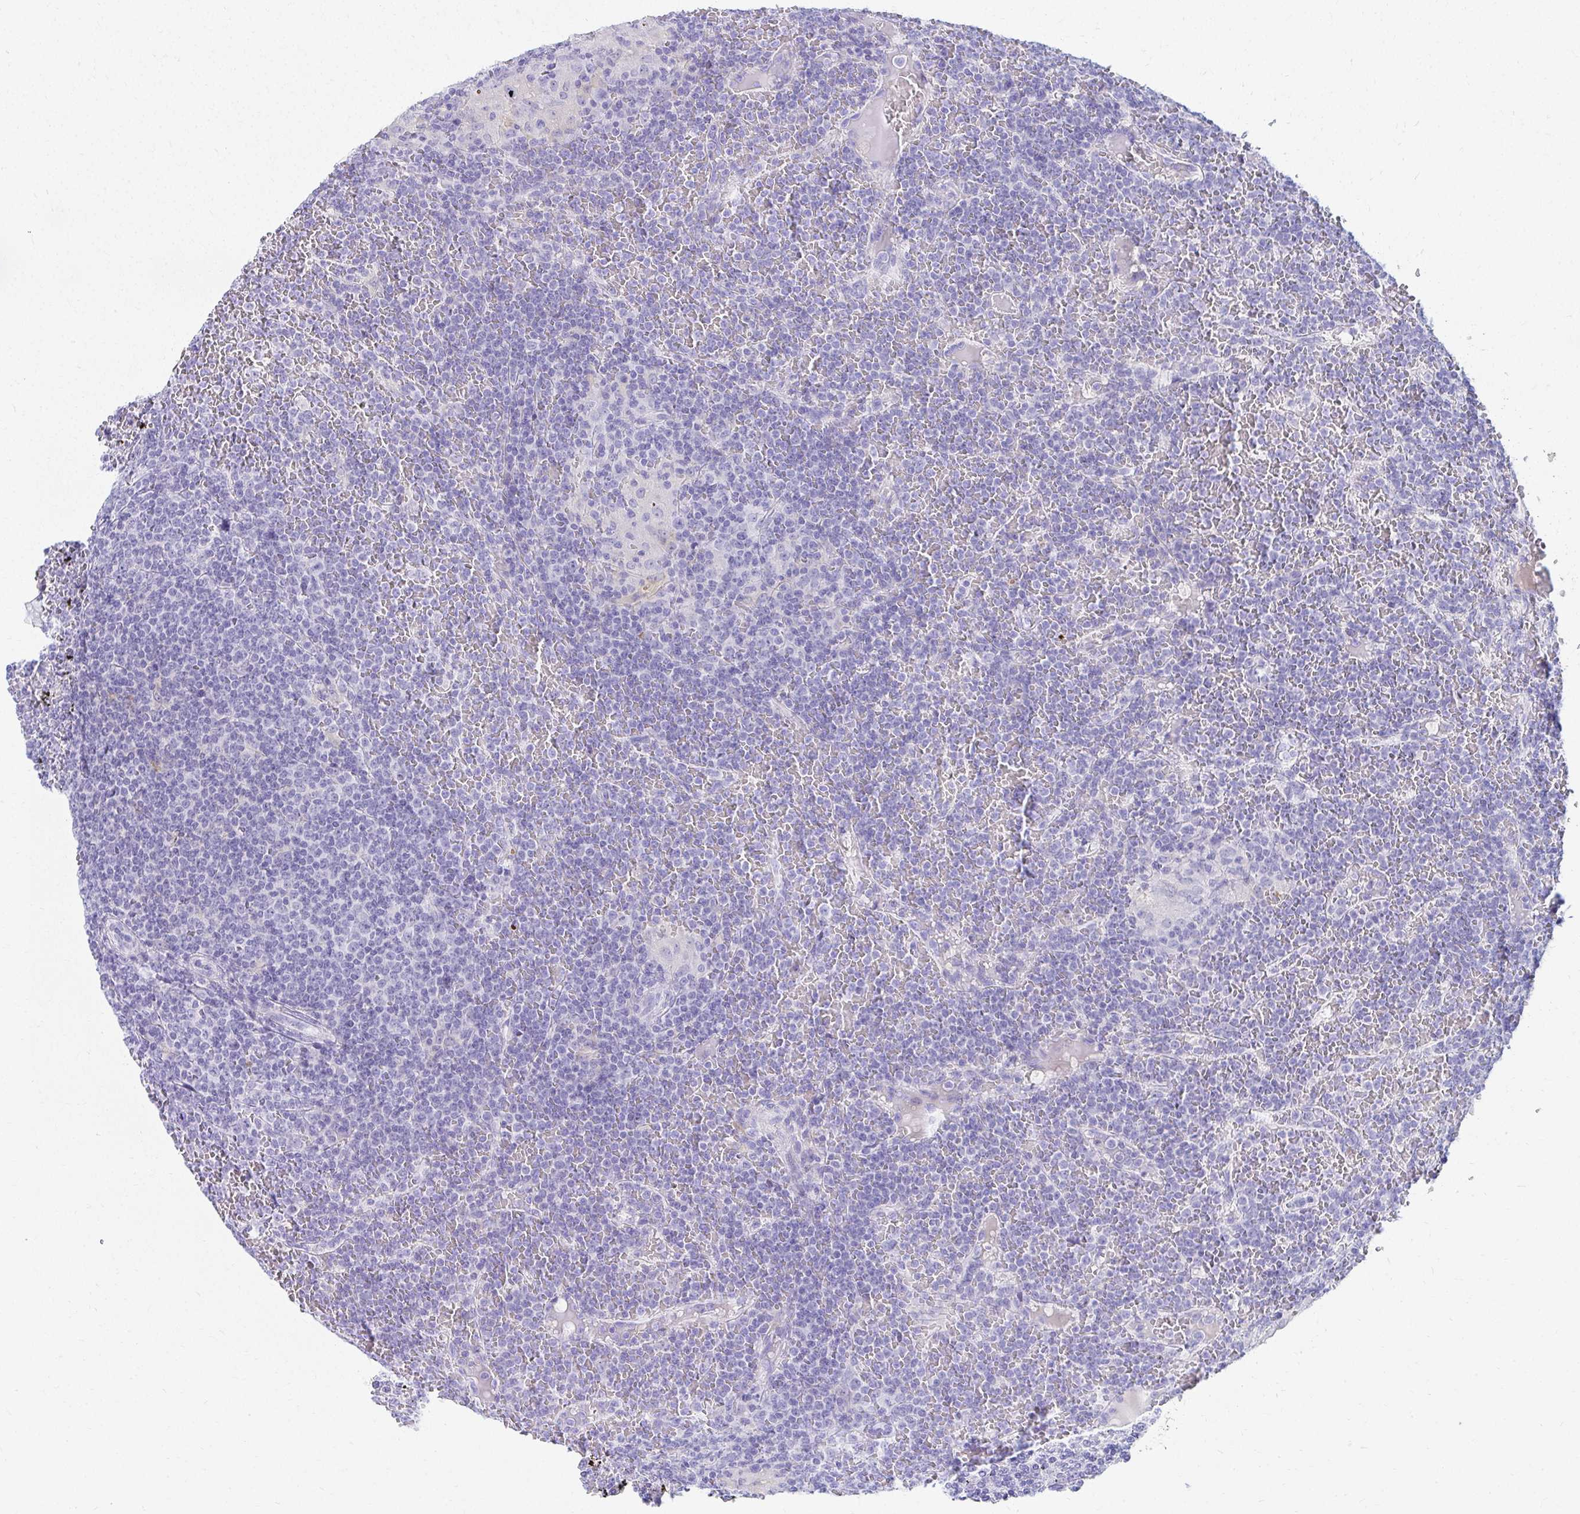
{"staining": {"intensity": "negative", "quantity": "none", "location": "none"}, "tissue": "lymphoma", "cell_type": "Tumor cells", "image_type": "cancer", "snomed": [{"axis": "morphology", "description": "Malignant lymphoma, non-Hodgkin's type, Low grade"}, {"axis": "topography", "description": "Spleen"}], "caption": "This histopathology image is of malignant lymphoma, non-Hodgkin's type (low-grade) stained with immunohistochemistry (IHC) to label a protein in brown with the nuclei are counter-stained blue. There is no positivity in tumor cells.", "gene": "SEC14L3", "patient": {"sex": "female", "age": 19}}